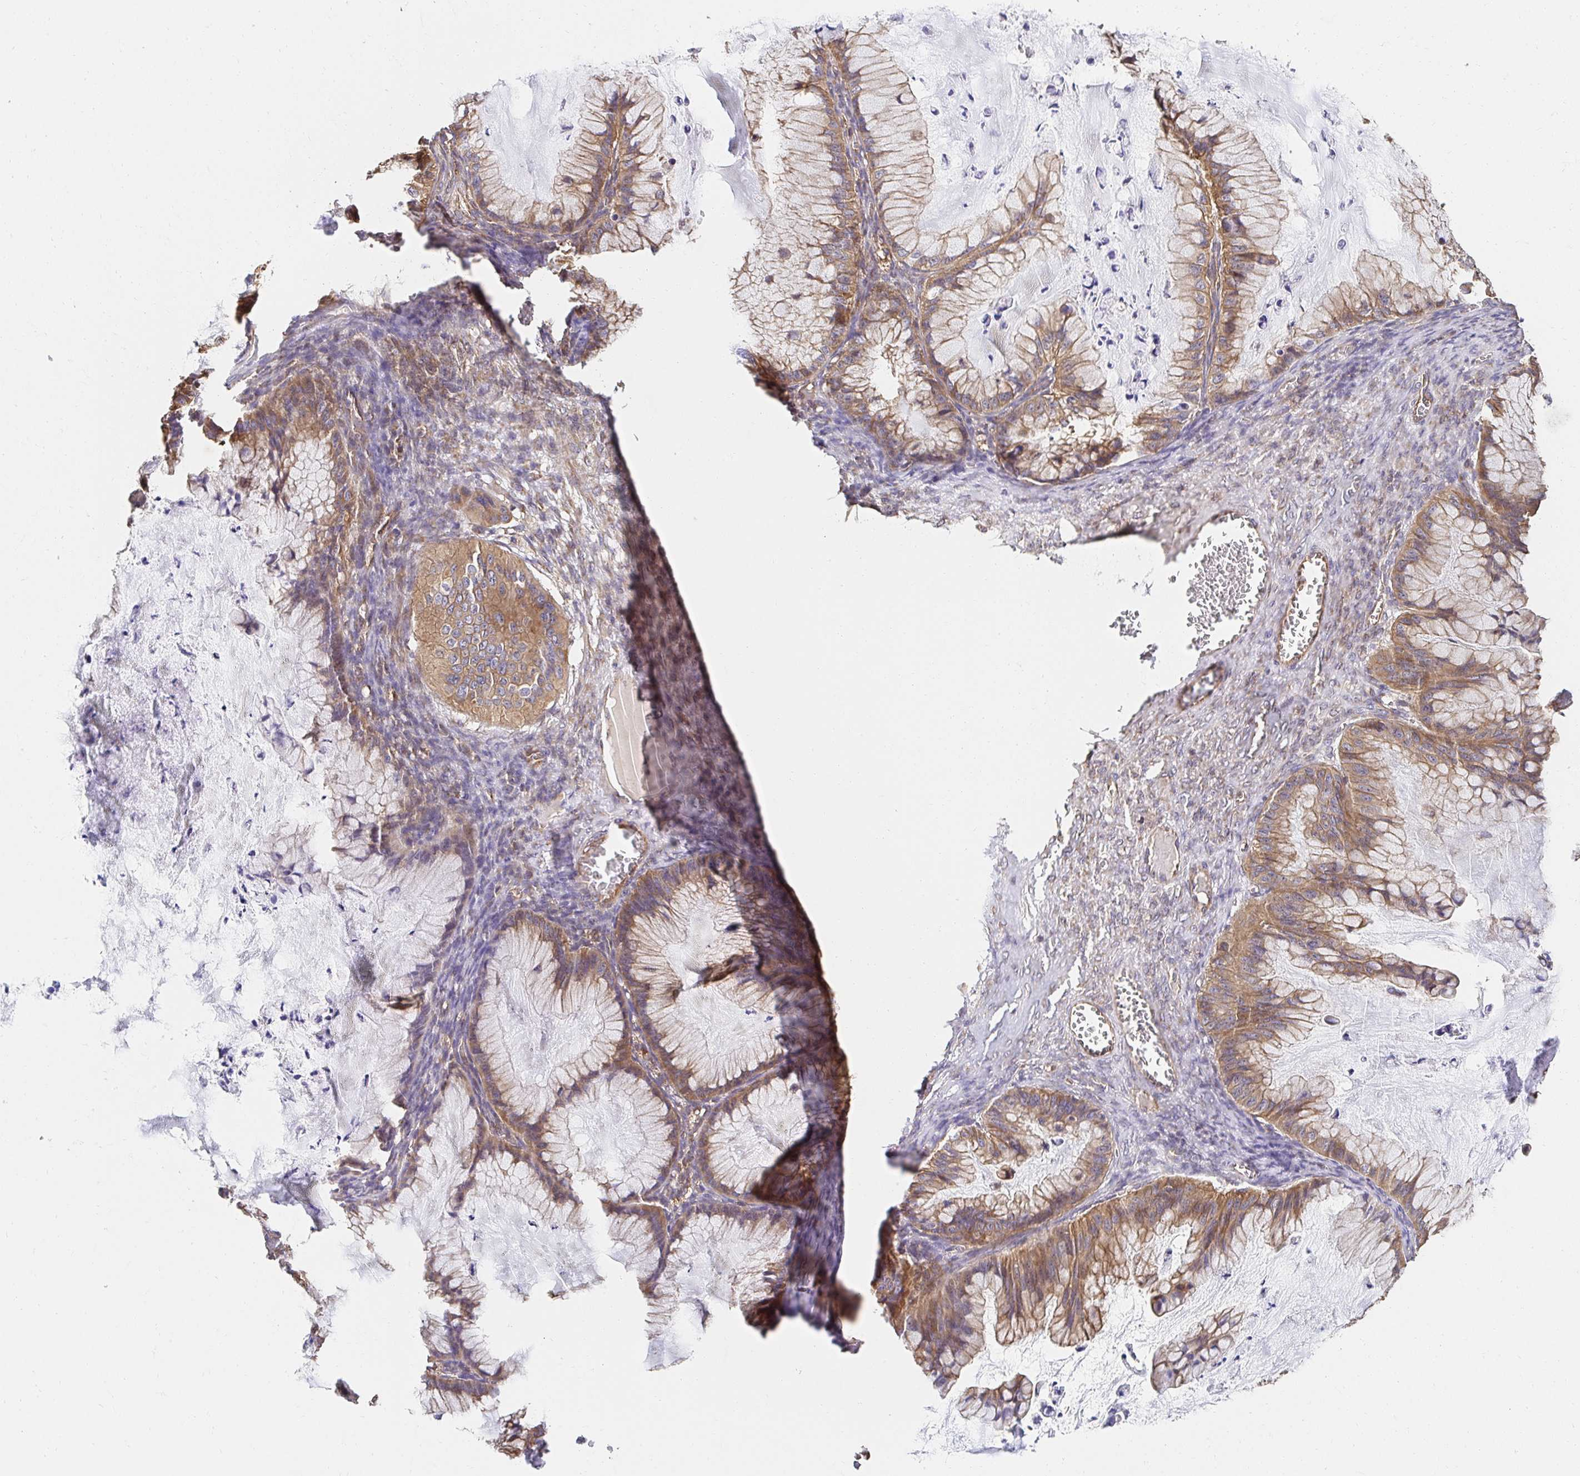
{"staining": {"intensity": "moderate", "quantity": ">75%", "location": "cytoplasmic/membranous"}, "tissue": "ovarian cancer", "cell_type": "Tumor cells", "image_type": "cancer", "snomed": [{"axis": "morphology", "description": "Cystadenocarcinoma, mucinous, NOS"}, {"axis": "topography", "description": "Ovary"}], "caption": "An image of ovarian cancer (mucinous cystadenocarcinoma) stained for a protein displays moderate cytoplasmic/membranous brown staining in tumor cells.", "gene": "APBB1", "patient": {"sex": "female", "age": 72}}